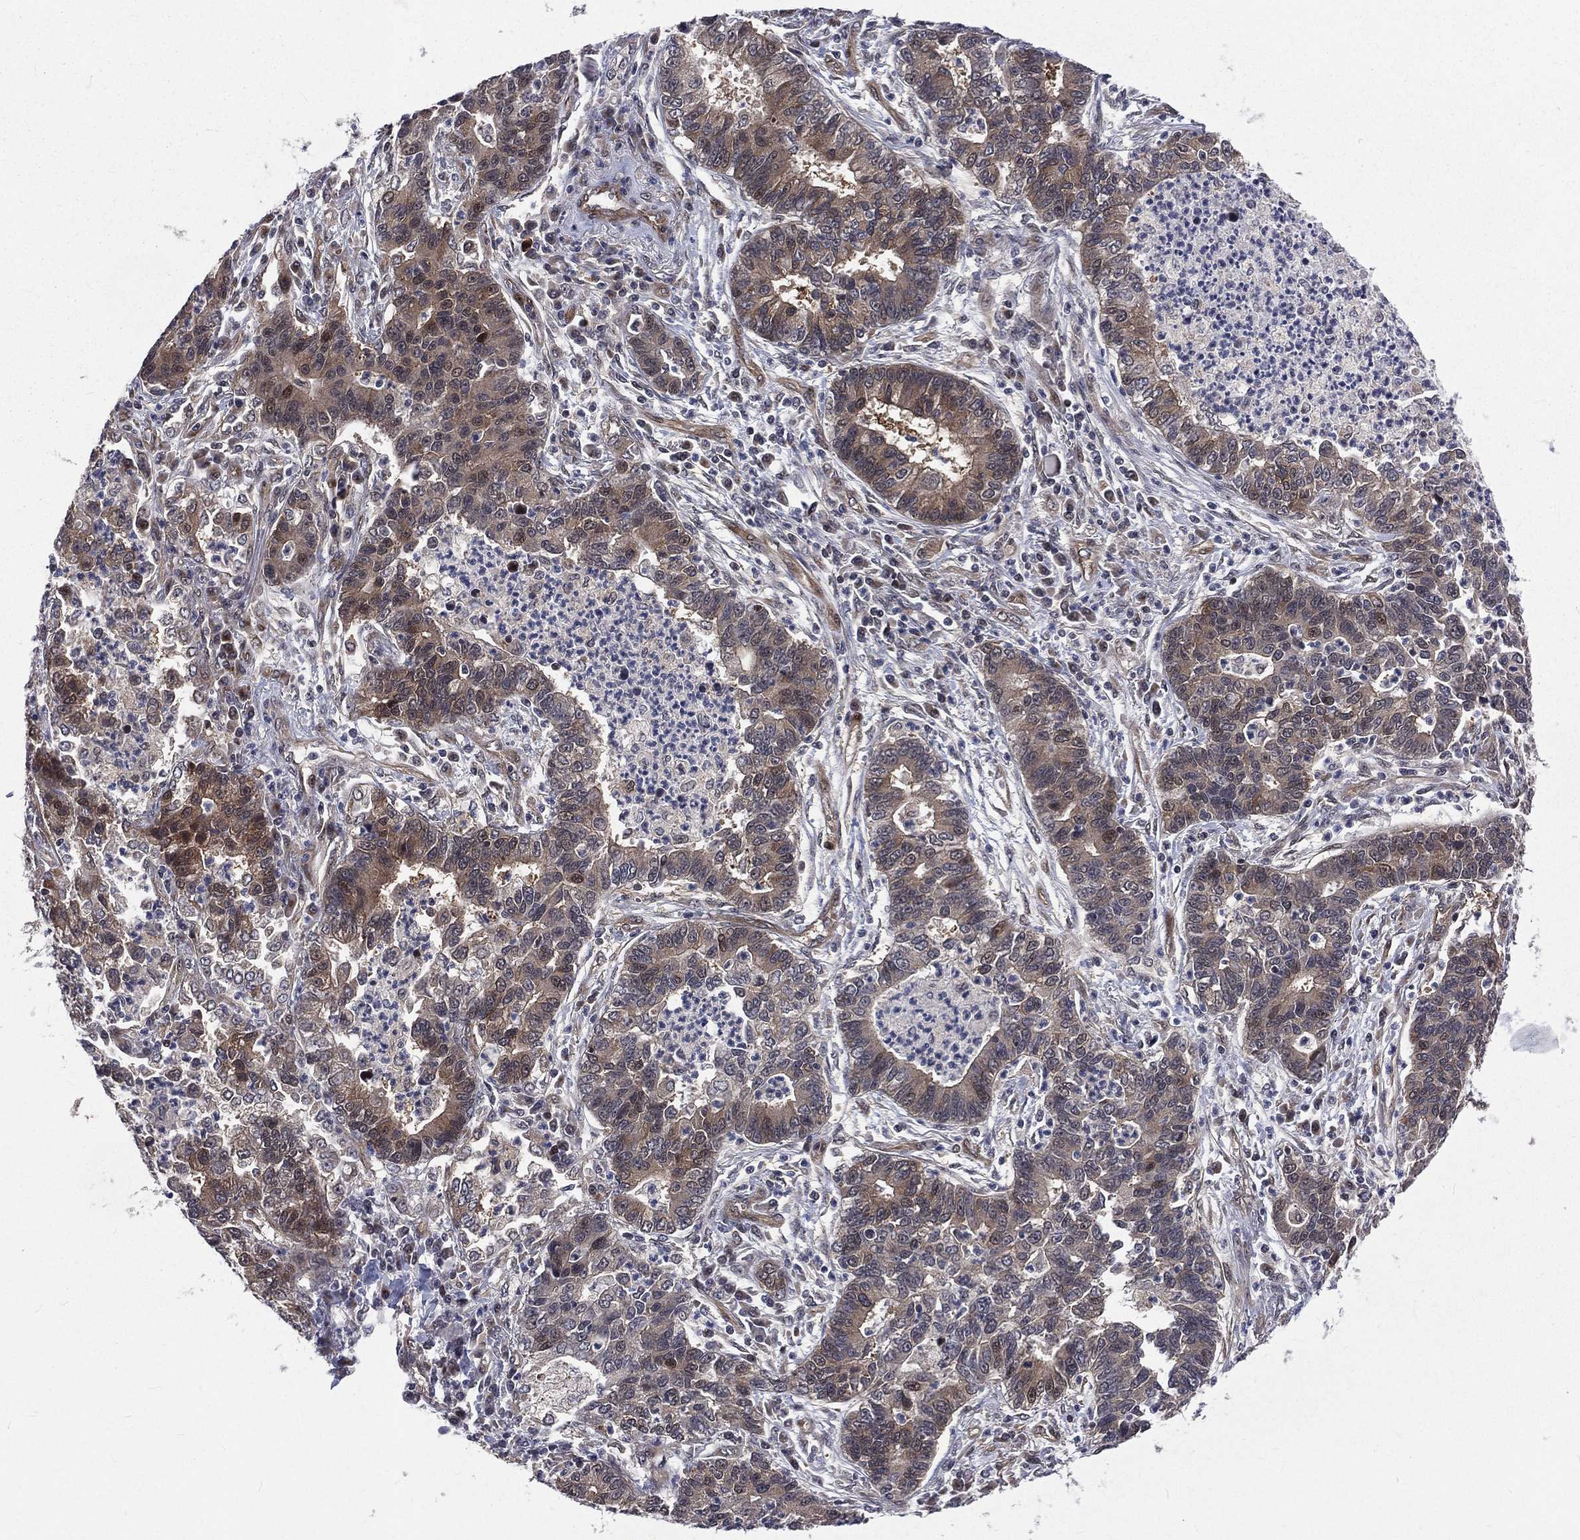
{"staining": {"intensity": "weak", "quantity": "<25%", "location": "cytoplasmic/membranous"}, "tissue": "lung cancer", "cell_type": "Tumor cells", "image_type": "cancer", "snomed": [{"axis": "morphology", "description": "Adenocarcinoma, NOS"}, {"axis": "topography", "description": "Lung"}], "caption": "Histopathology image shows no protein positivity in tumor cells of lung adenocarcinoma tissue. Nuclei are stained in blue.", "gene": "ARL3", "patient": {"sex": "female", "age": 57}}